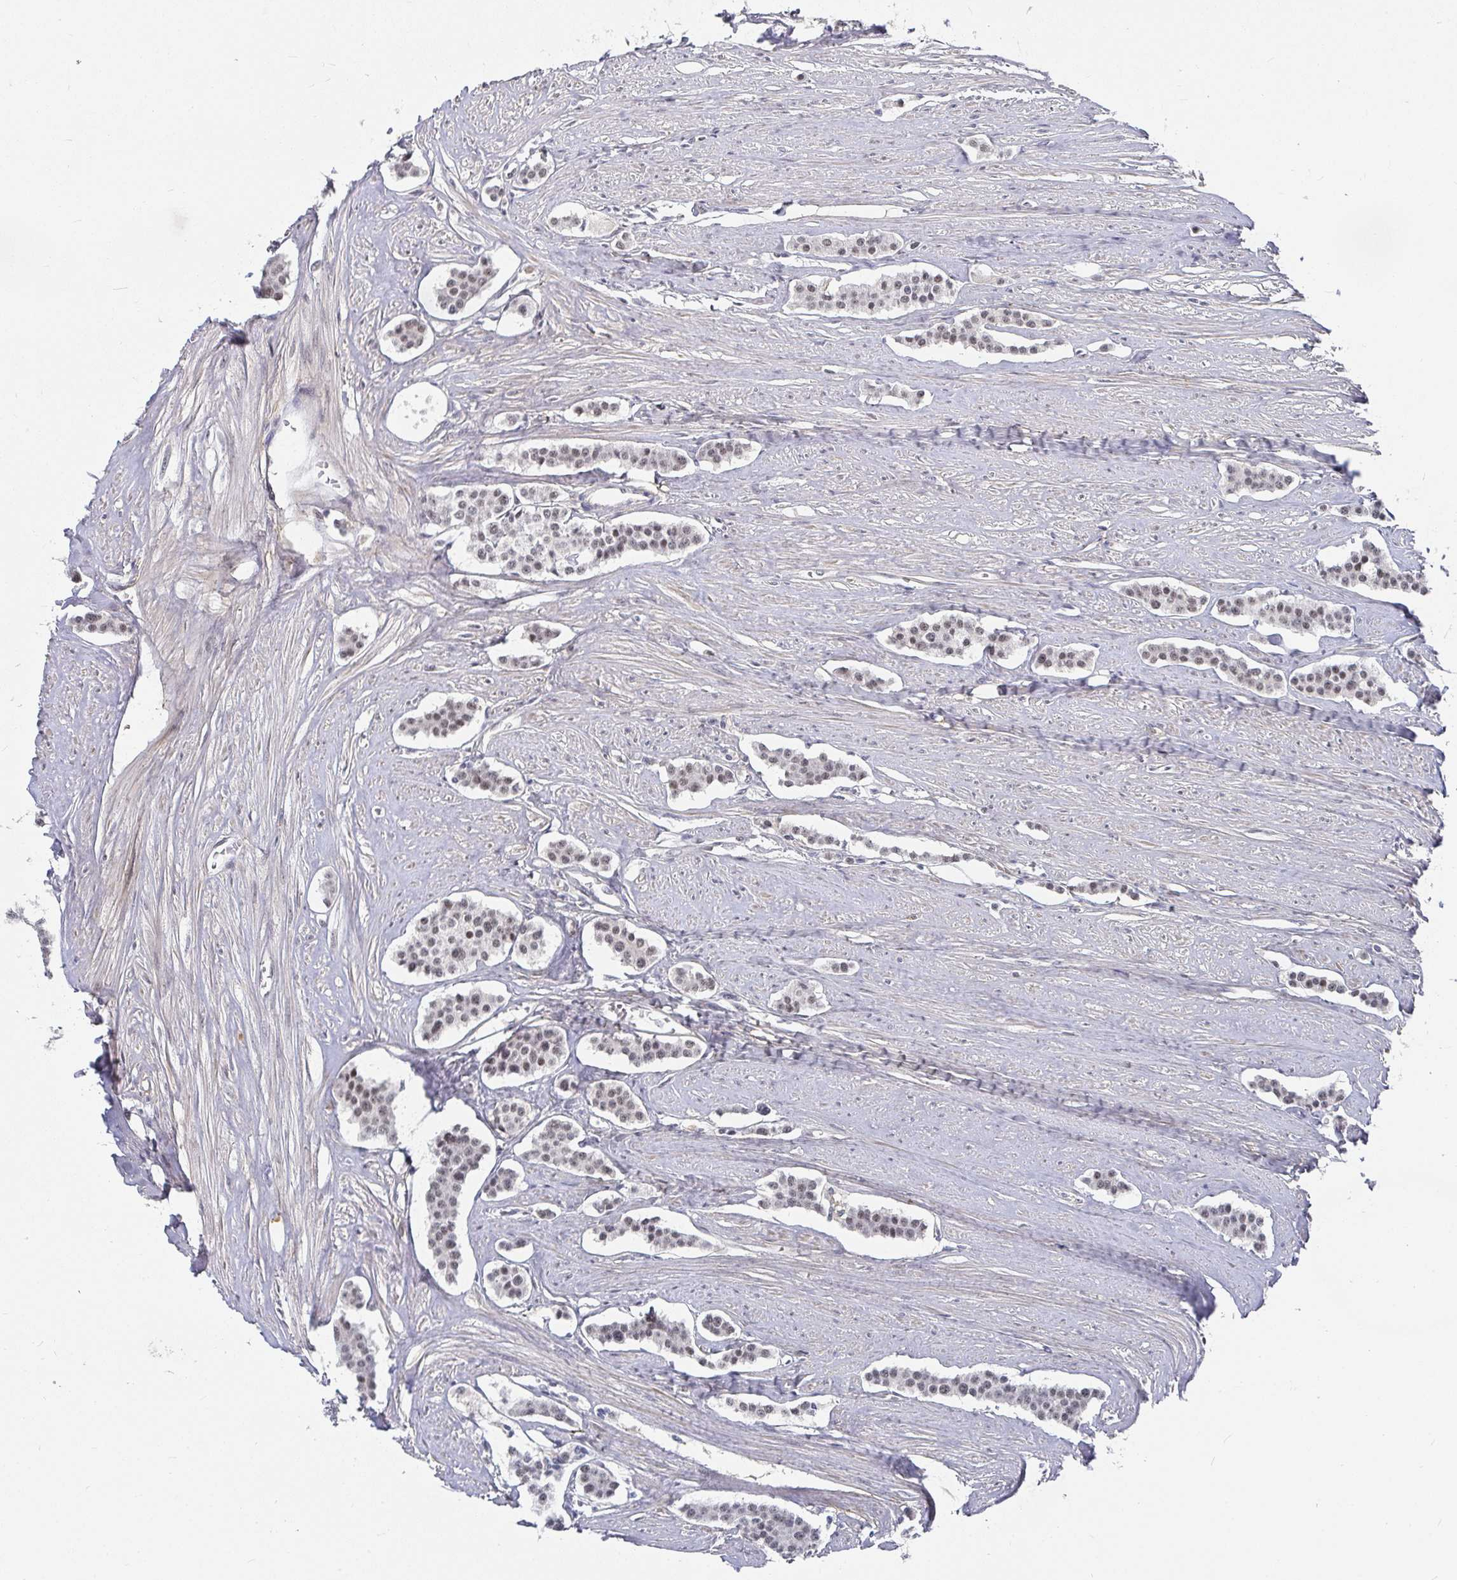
{"staining": {"intensity": "weak", "quantity": "<25%", "location": "nuclear"}, "tissue": "carcinoid", "cell_type": "Tumor cells", "image_type": "cancer", "snomed": [{"axis": "morphology", "description": "Carcinoid, malignant, NOS"}, {"axis": "topography", "description": "Small intestine"}], "caption": "Micrograph shows no protein positivity in tumor cells of carcinoid tissue. (Immunohistochemistry, brightfield microscopy, high magnification).", "gene": "RCOR1", "patient": {"sex": "male", "age": 60}}